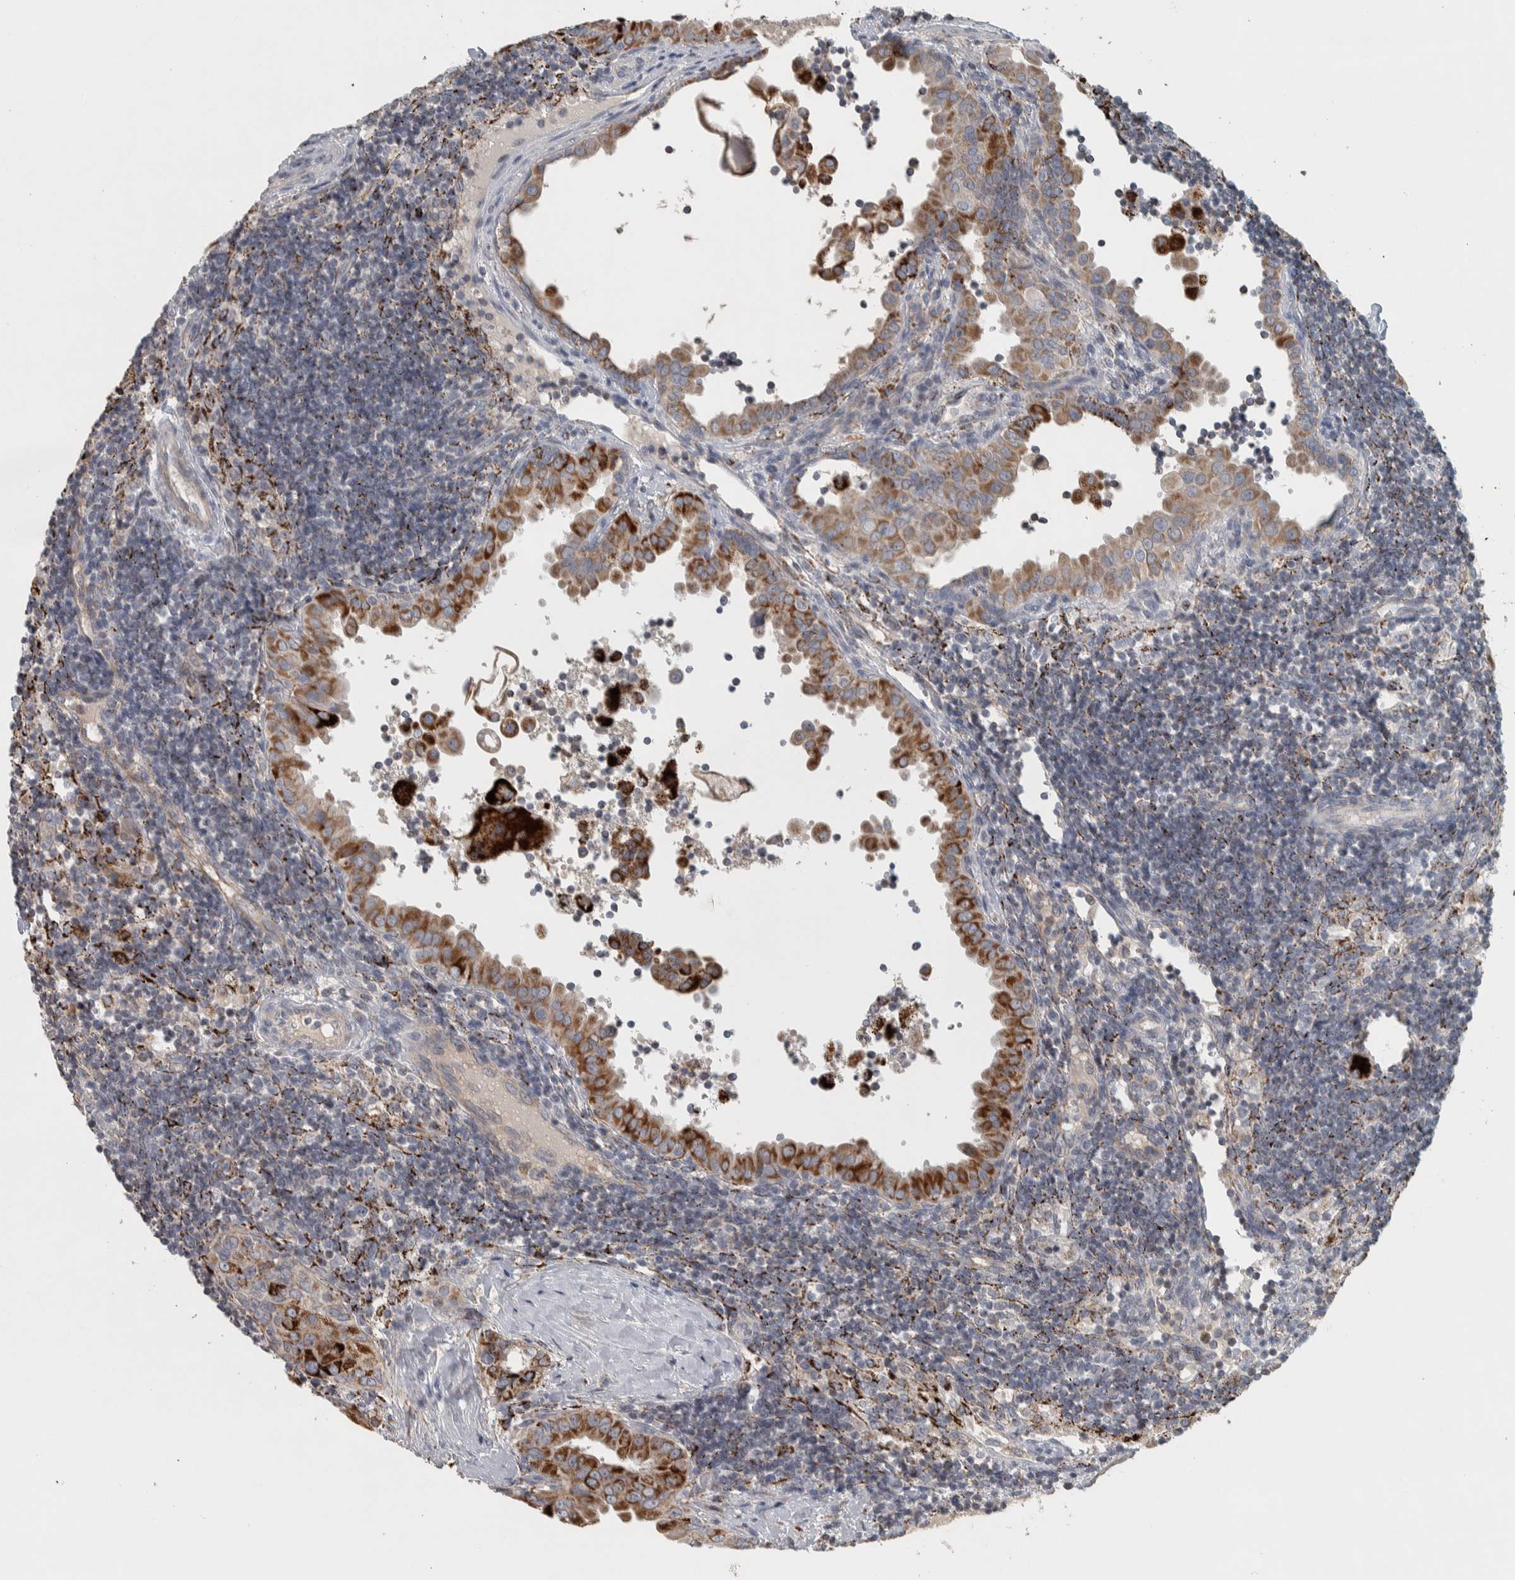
{"staining": {"intensity": "strong", "quantity": "25%-75%", "location": "cytoplasmic/membranous"}, "tissue": "thyroid cancer", "cell_type": "Tumor cells", "image_type": "cancer", "snomed": [{"axis": "morphology", "description": "Papillary adenocarcinoma, NOS"}, {"axis": "topography", "description": "Thyroid gland"}], "caption": "A micrograph showing strong cytoplasmic/membranous staining in about 25%-75% of tumor cells in thyroid cancer, as visualized by brown immunohistochemical staining.", "gene": "FAM78A", "patient": {"sex": "male", "age": 33}}